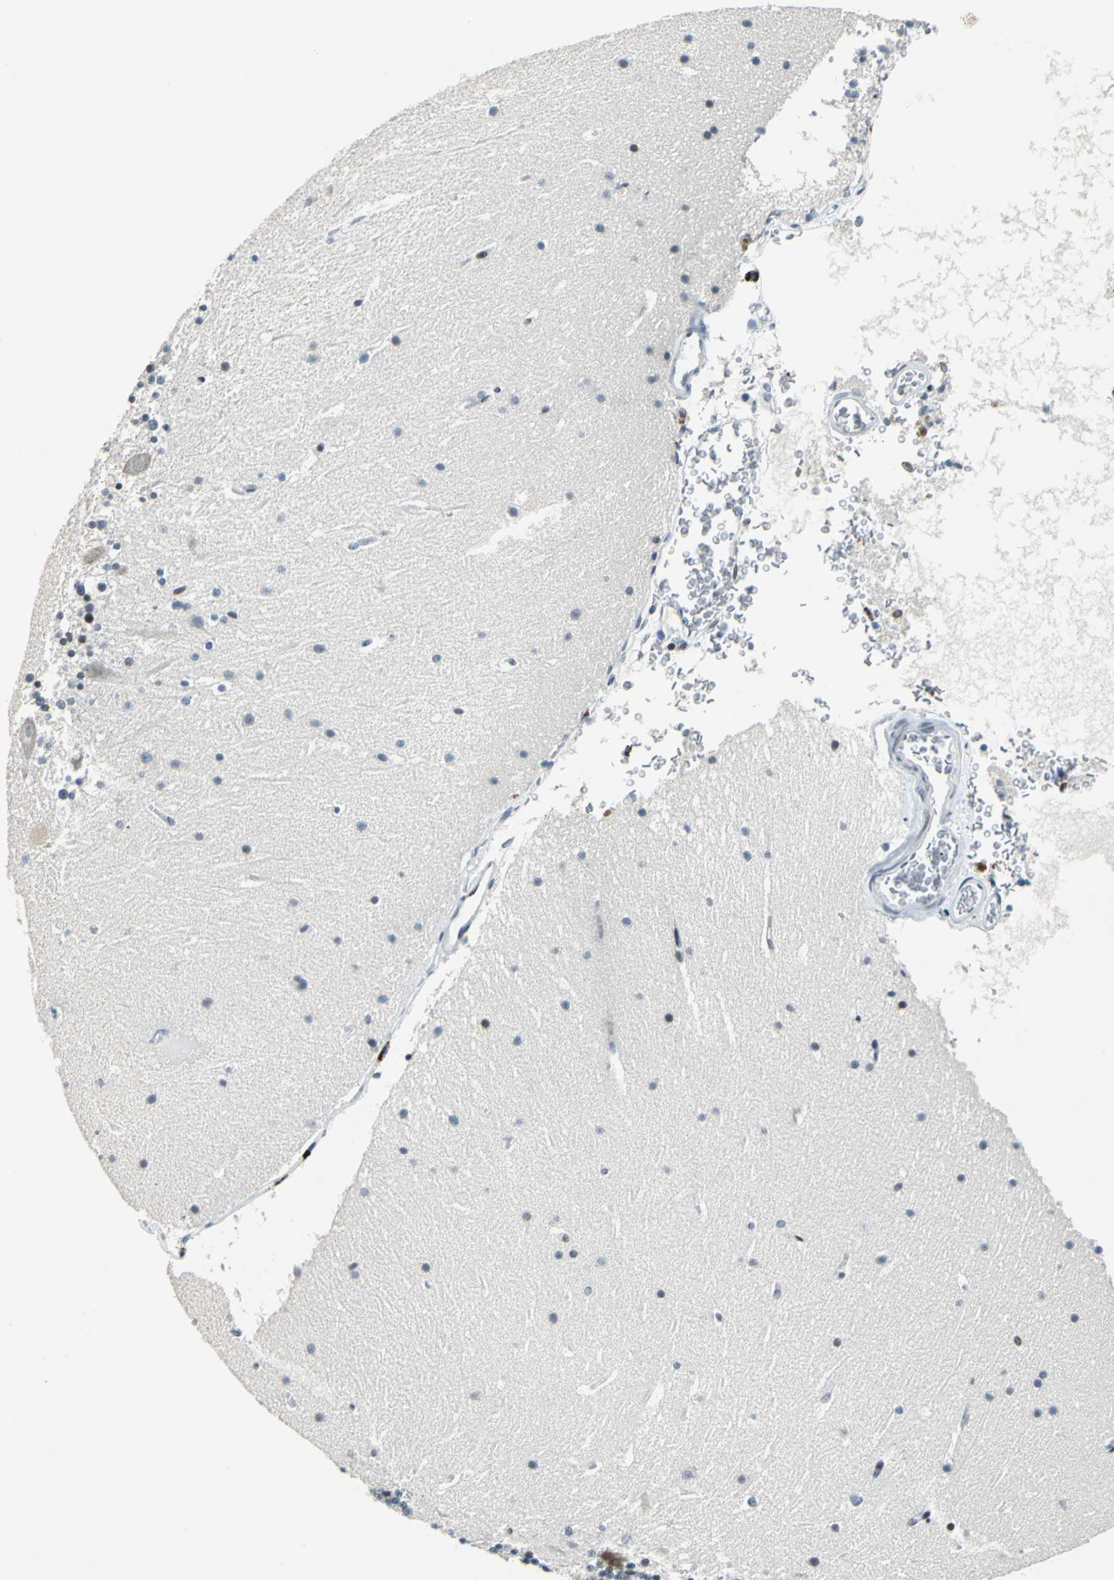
{"staining": {"intensity": "moderate", "quantity": "<25%", "location": "nuclear"}, "tissue": "cerebellum", "cell_type": "Cells in granular layer", "image_type": "normal", "snomed": [{"axis": "morphology", "description": "Normal tissue, NOS"}, {"axis": "topography", "description": "Cerebellum"}], "caption": "The immunohistochemical stain highlights moderate nuclear positivity in cells in granular layer of normal cerebellum. (DAB (3,3'-diaminobenzidine) = brown stain, brightfield microscopy at high magnification).", "gene": "HCFC2", "patient": {"sex": "male", "age": 45}}